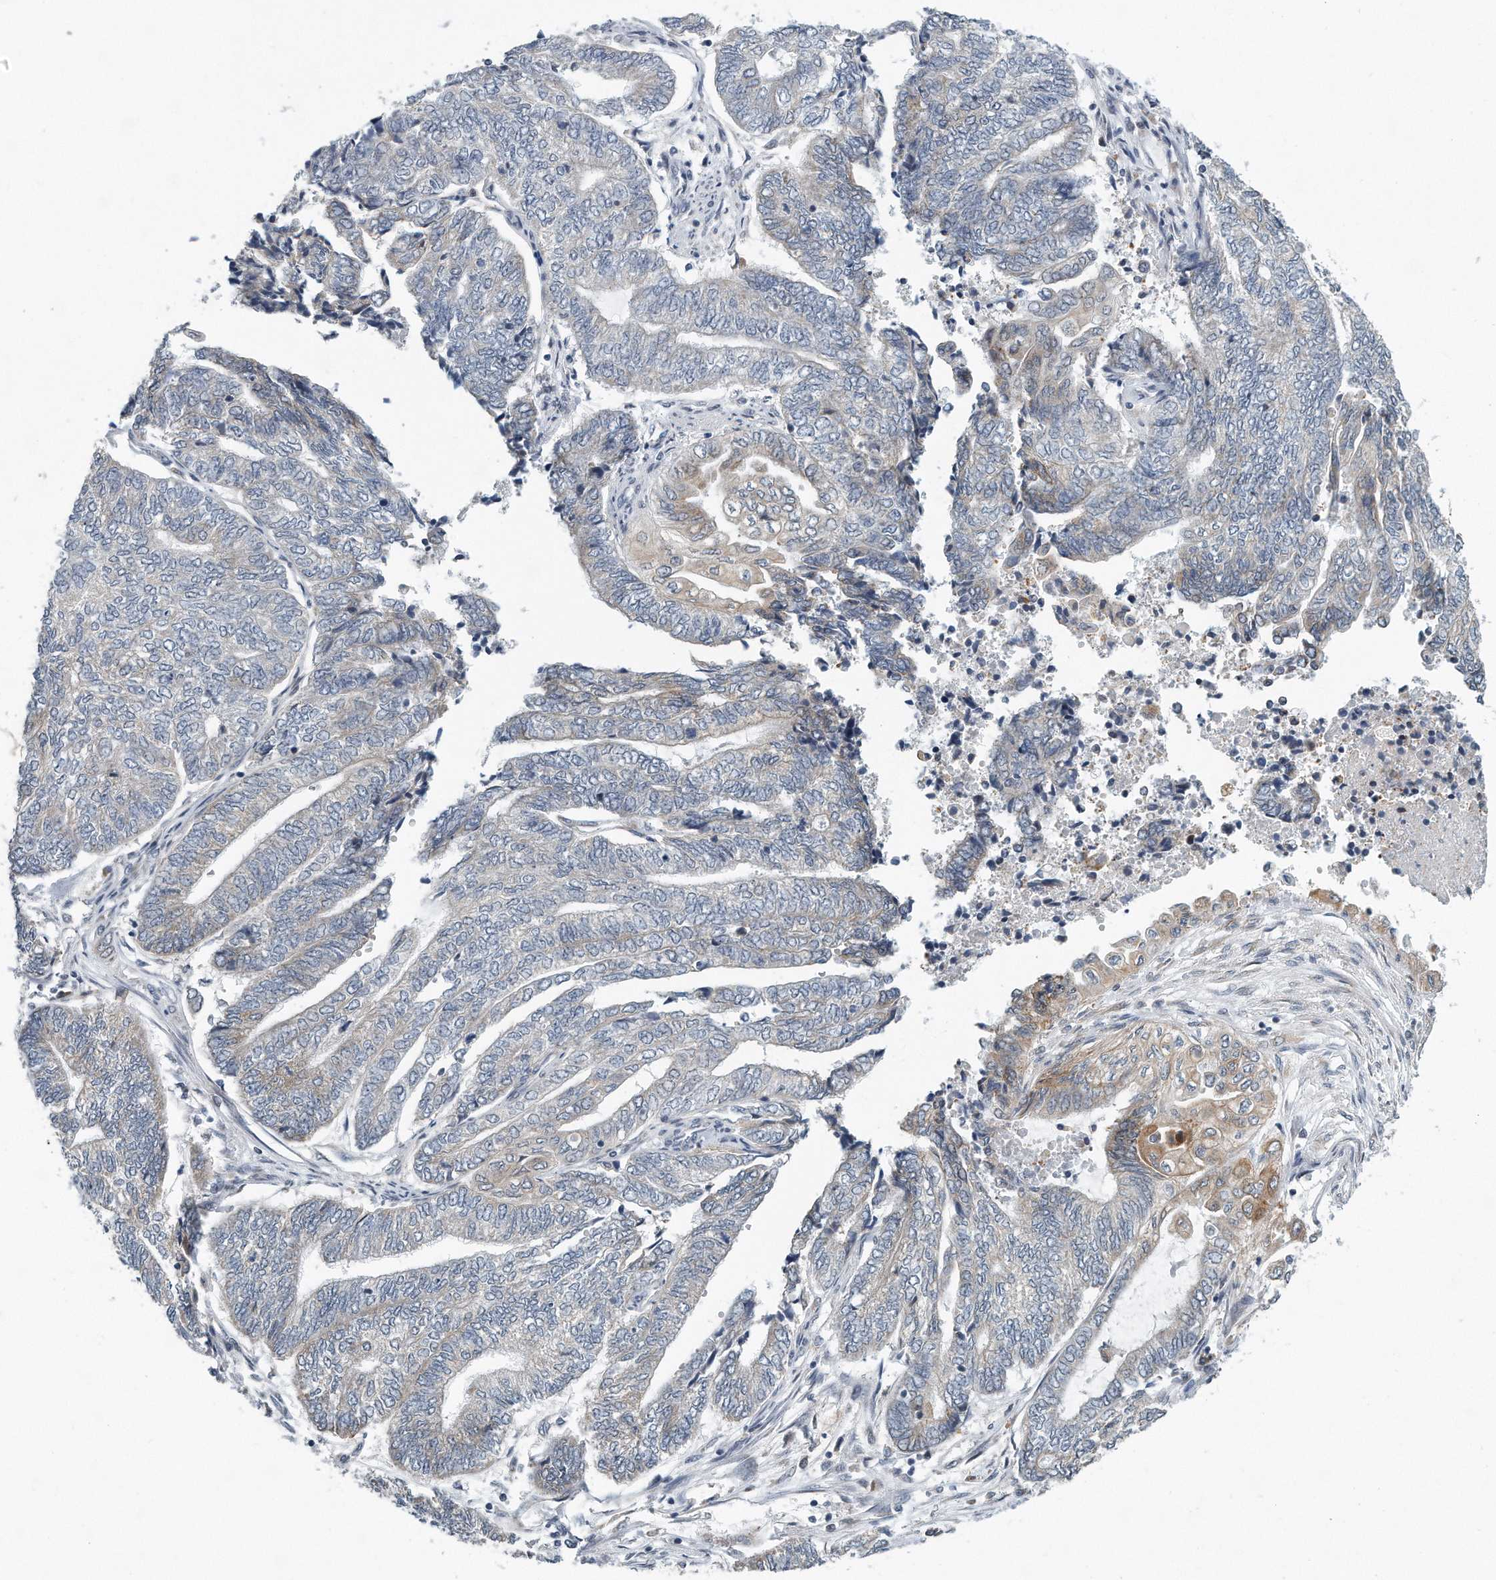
{"staining": {"intensity": "weak", "quantity": "<25%", "location": "cytoplasmic/membranous"}, "tissue": "endometrial cancer", "cell_type": "Tumor cells", "image_type": "cancer", "snomed": [{"axis": "morphology", "description": "Adenocarcinoma, NOS"}, {"axis": "topography", "description": "Uterus"}, {"axis": "topography", "description": "Endometrium"}], "caption": "The immunohistochemistry image has no significant positivity in tumor cells of endometrial adenocarcinoma tissue.", "gene": "VLDLR", "patient": {"sex": "female", "age": 70}}